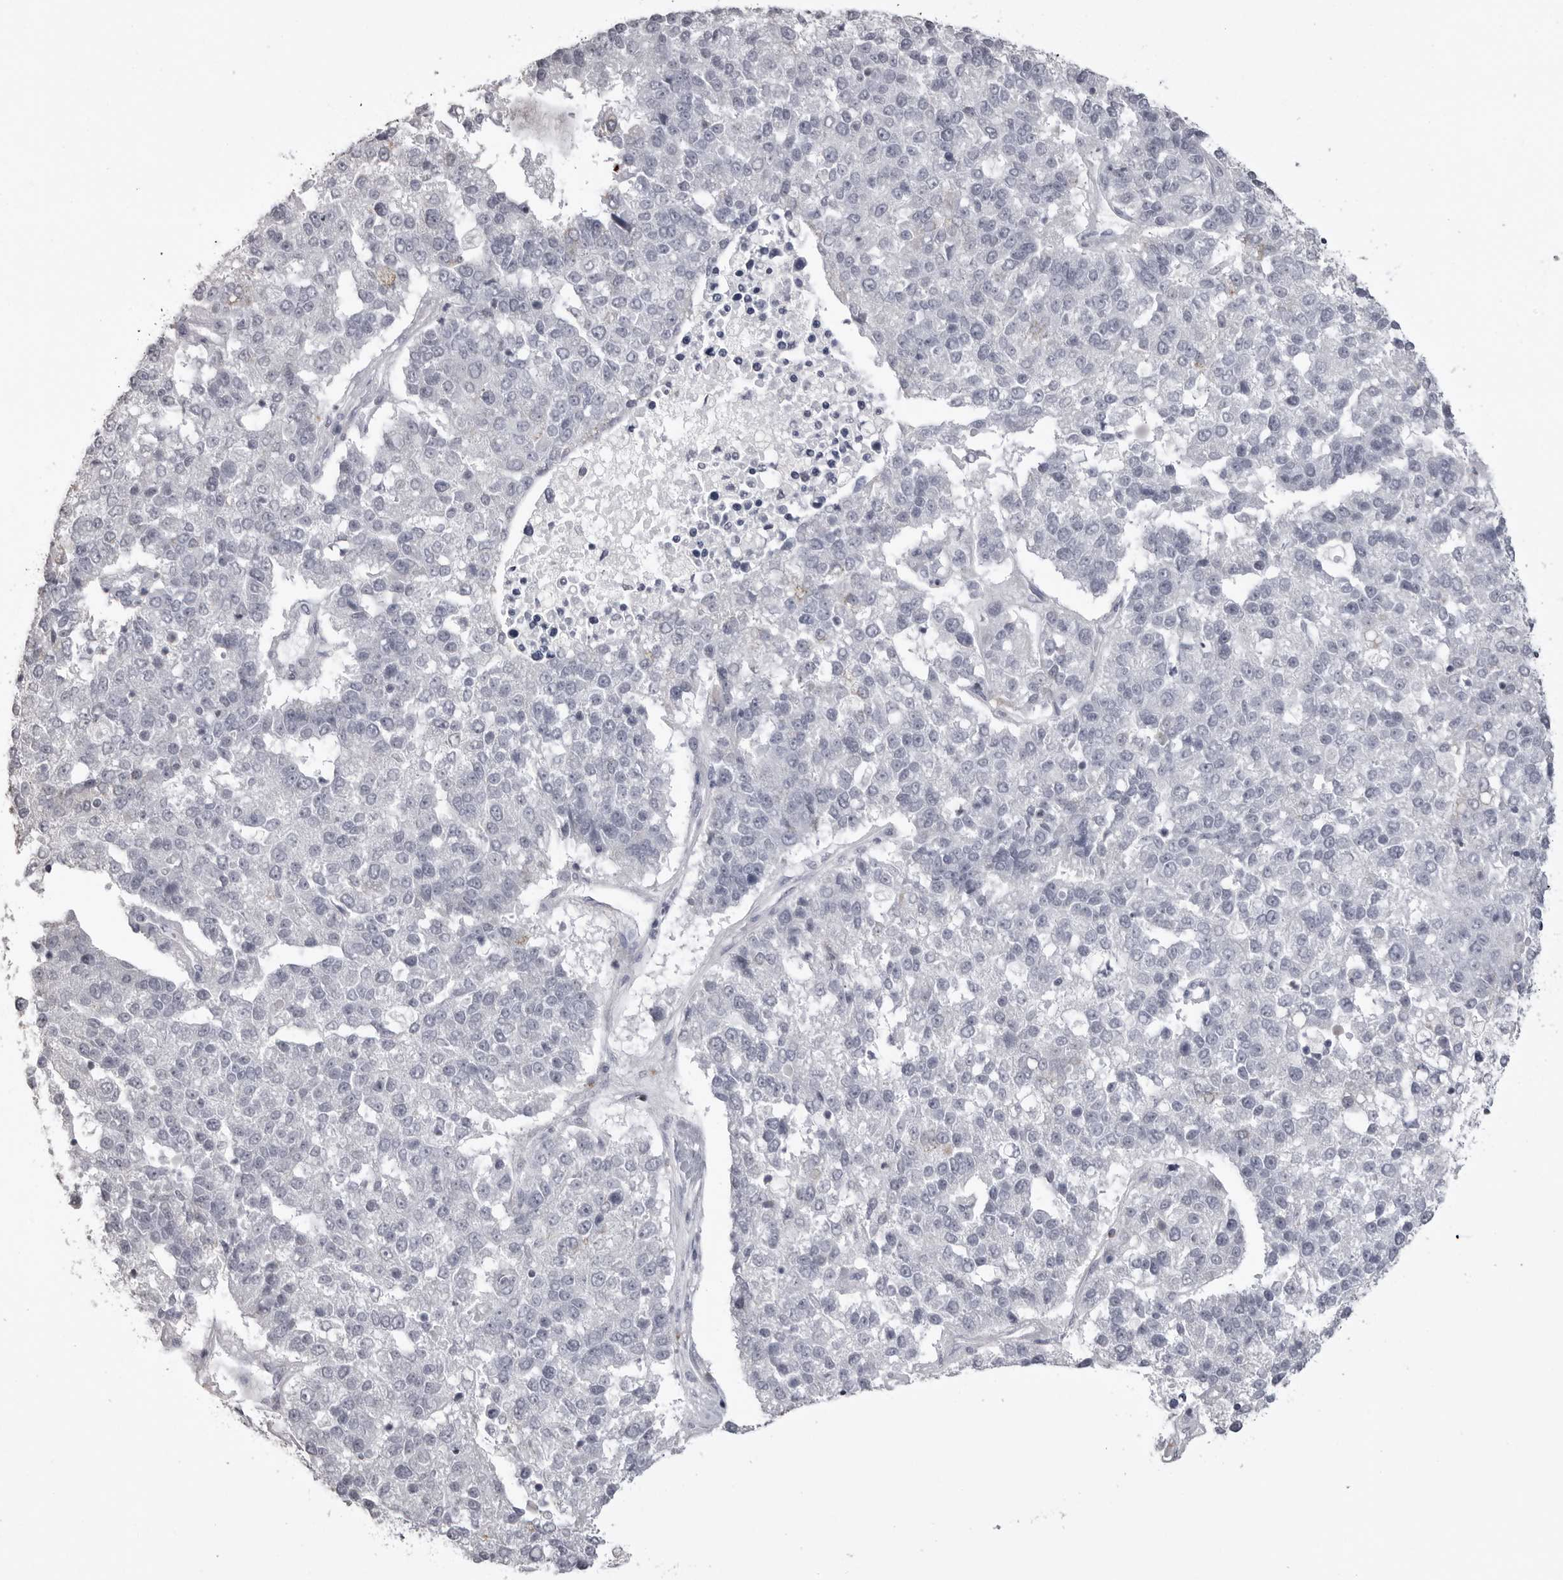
{"staining": {"intensity": "negative", "quantity": "none", "location": "none"}, "tissue": "pancreatic cancer", "cell_type": "Tumor cells", "image_type": "cancer", "snomed": [{"axis": "morphology", "description": "Adenocarcinoma, NOS"}, {"axis": "topography", "description": "Pancreas"}], "caption": "Photomicrograph shows no protein staining in tumor cells of pancreatic cancer (adenocarcinoma) tissue.", "gene": "GPN2", "patient": {"sex": "female", "age": 61}}